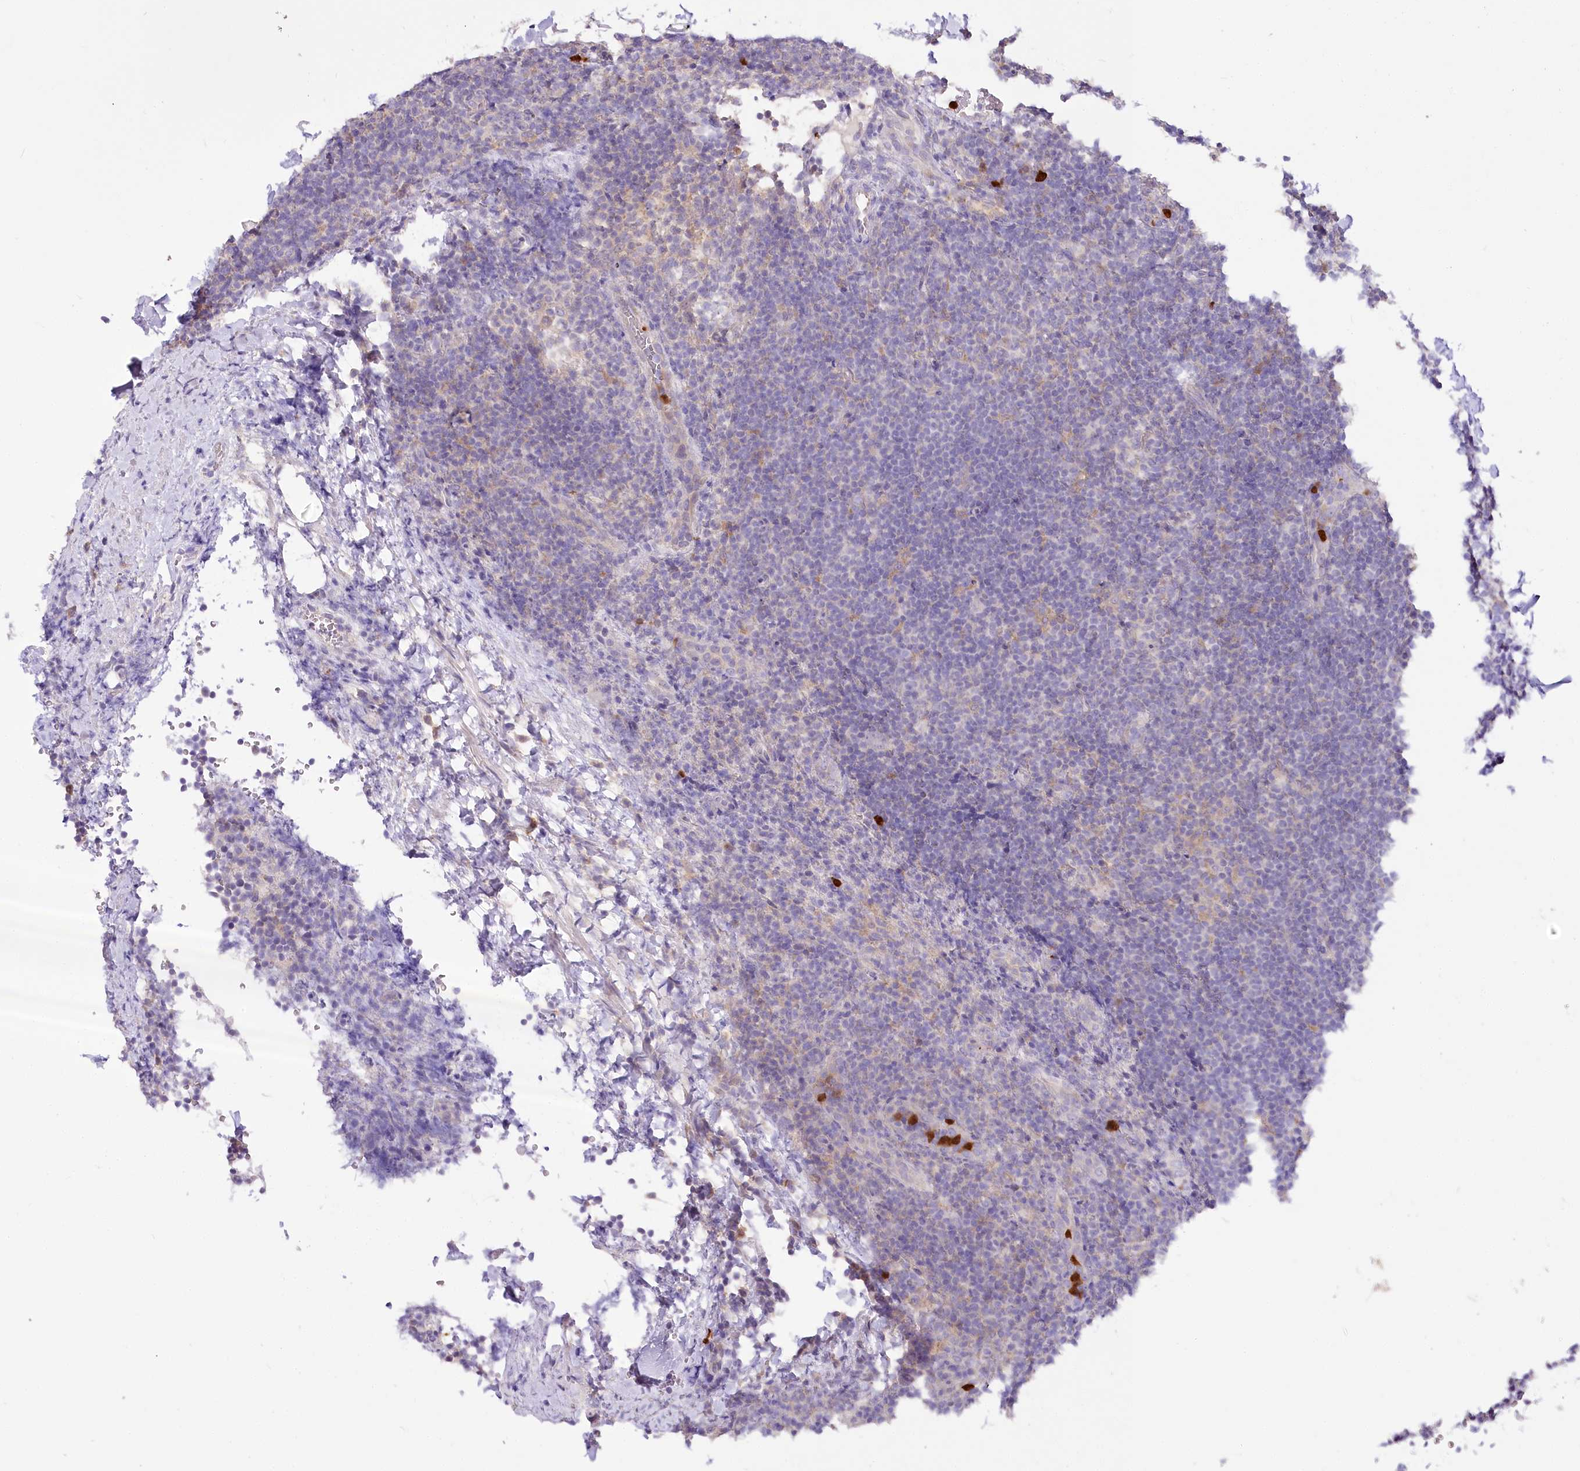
{"staining": {"intensity": "negative", "quantity": "none", "location": "none"}, "tissue": "lymphoma", "cell_type": "Tumor cells", "image_type": "cancer", "snomed": [{"axis": "morphology", "description": "Hodgkin's disease, NOS"}, {"axis": "topography", "description": "Lymph node"}], "caption": "Immunohistochemistry (IHC) of Hodgkin's disease displays no staining in tumor cells.", "gene": "DPYD", "patient": {"sex": "female", "age": 57}}